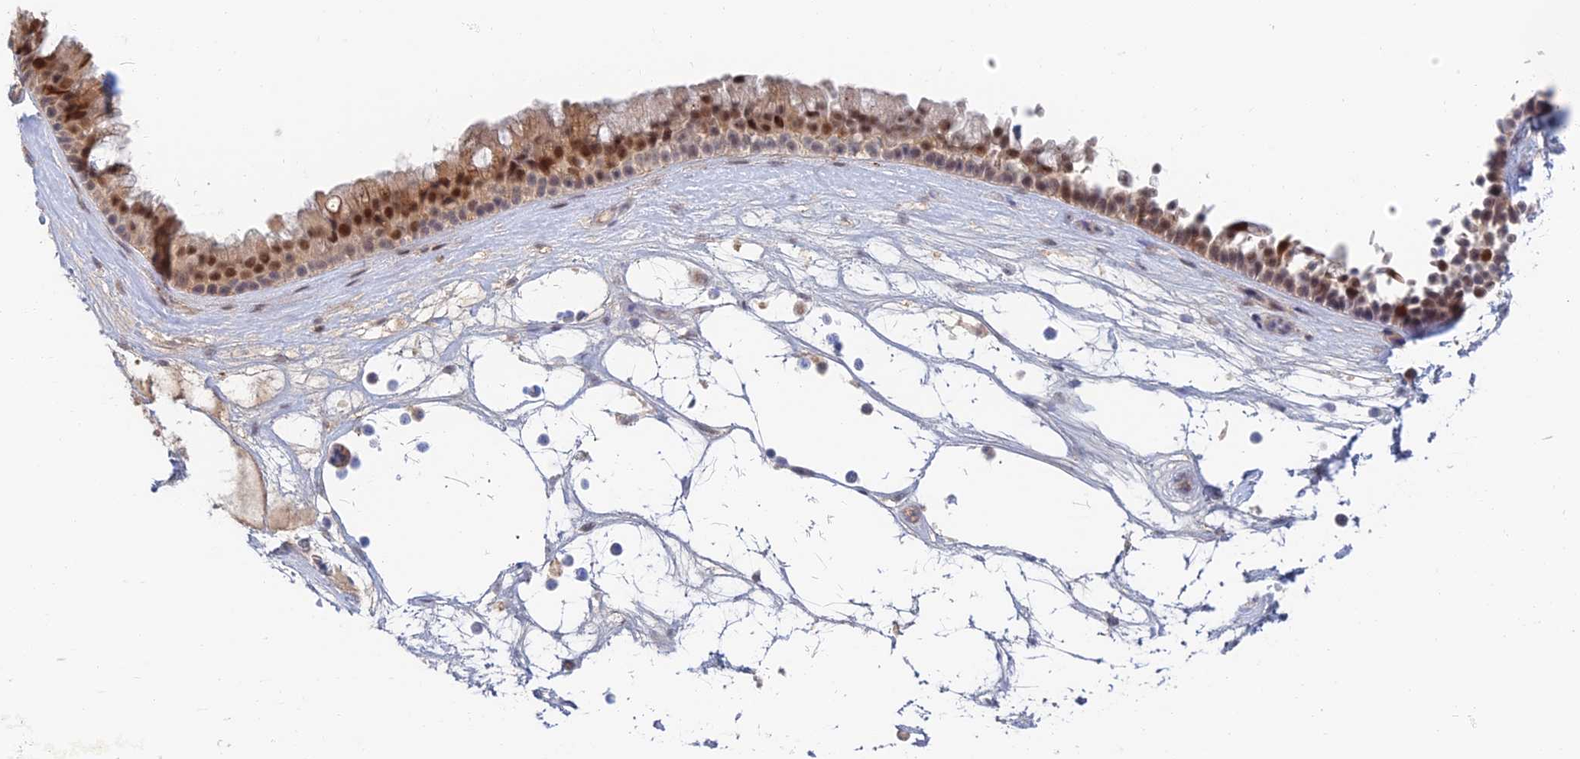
{"staining": {"intensity": "strong", "quantity": "25%-75%", "location": "cytoplasmic/membranous,nuclear"}, "tissue": "nasopharynx", "cell_type": "Respiratory epithelial cells", "image_type": "normal", "snomed": [{"axis": "morphology", "description": "Normal tissue, NOS"}, {"axis": "topography", "description": "Nasopharynx"}], "caption": "Protein staining reveals strong cytoplasmic/membranous,nuclear expression in approximately 25%-75% of respiratory epithelial cells in unremarkable nasopharynx. (Brightfield microscopy of DAB IHC at high magnification).", "gene": "ZUP1", "patient": {"sex": "male", "age": 64}}